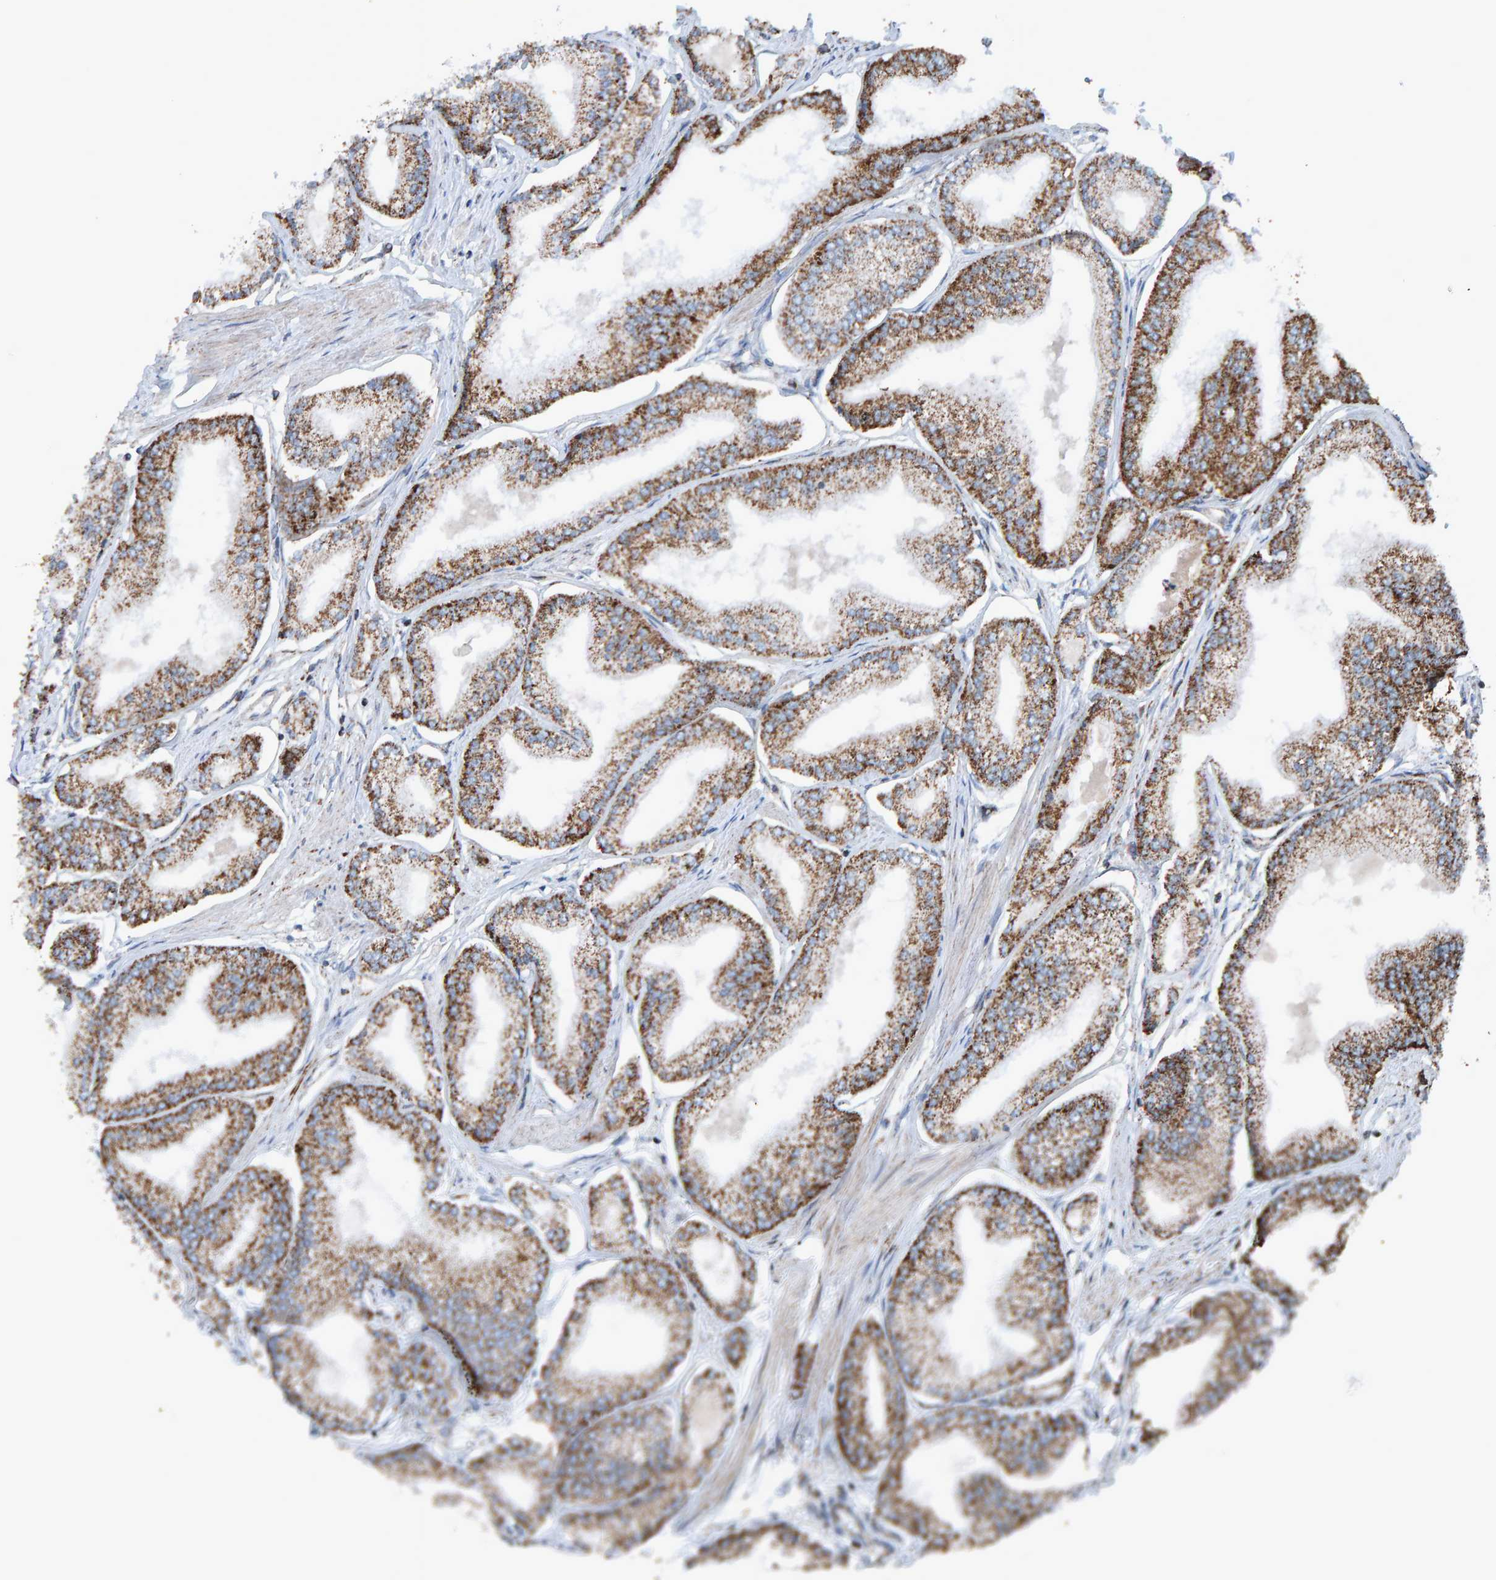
{"staining": {"intensity": "moderate", "quantity": ">75%", "location": "cytoplasmic/membranous"}, "tissue": "prostate cancer", "cell_type": "Tumor cells", "image_type": "cancer", "snomed": [{"axis": "morphology", "description": "Adenocarcinoma, Low grade"}, {"axis": "topography", "description": "Prostate"}], "caption": "Immunohistochemistry (IHC) (DAB (3,3'-diaminobenzidine)) staining of human low-grade adenocarcinoma (prostate) demonstrates moderate cytoplasmic/membranous protein staining in approximately >75% of tumor cells.", "gene": "ZNF48", "patient": {"sex": "male", "age": 52}}